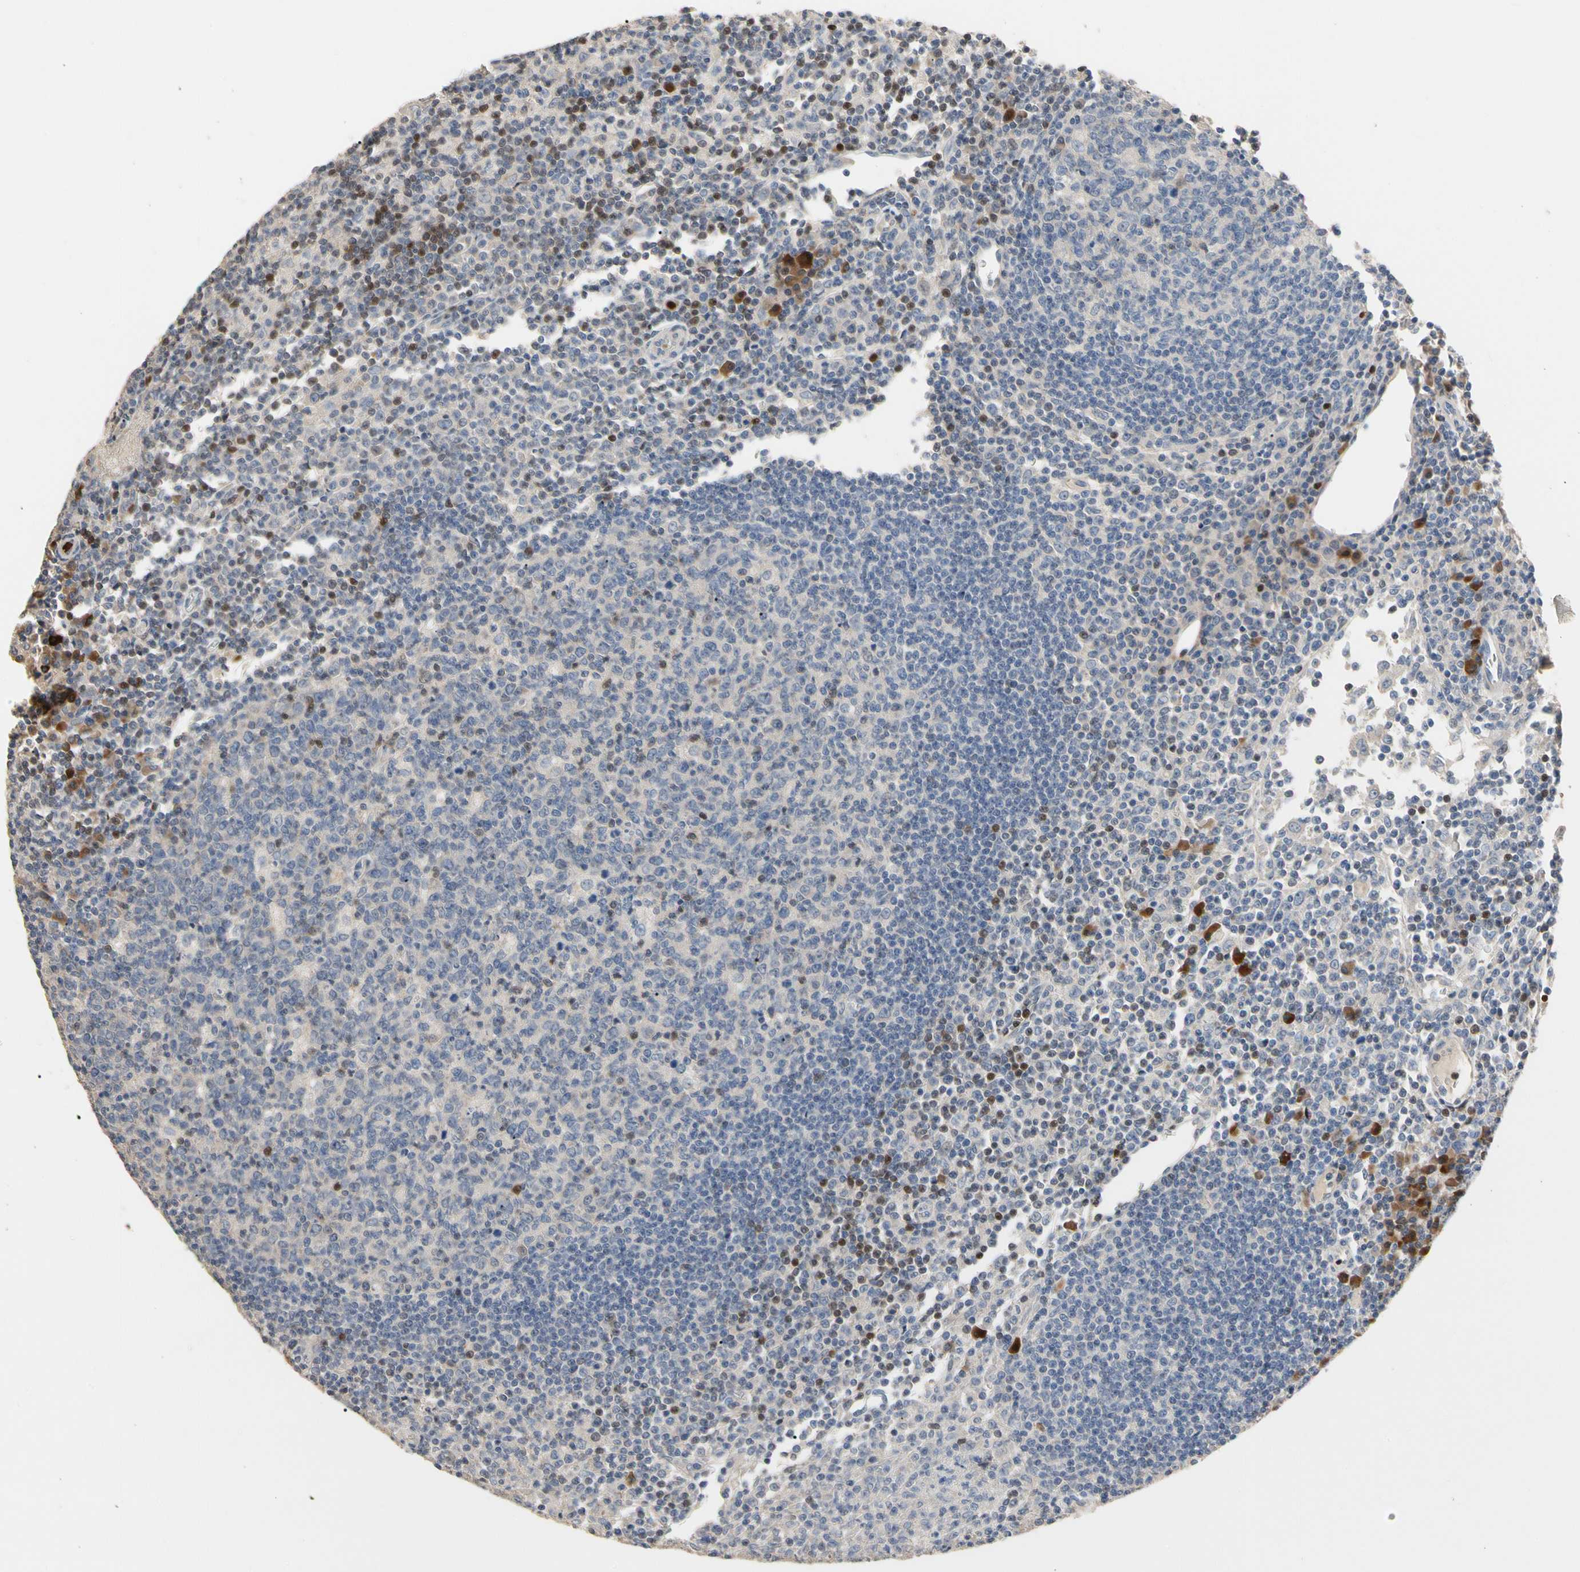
{"staining": {"intensity": "strong", "quantity": "<25%", "location": "cytoplasmic/membranous,nuclear"}, "tissue": "lymph node", "cell_type": "Germinal center cells", "image_type": "normal", "snomed": [{"axis": "morphology", "description": "Normal tissue, NOS"}, {"axis": "morphology", "description": "Inflammation, NOS"}, {"axis": "topography", "description": "Lymph node"}], "caption": "About <25% of germinal center cells in unremarkable lymph node display strong cytoplasmic/membranous,nuclear protein positivity as visualized by brown immunohistochemical staining.", "gene": "HMGCR", "patient": {"sex": "male", "age": 55}}